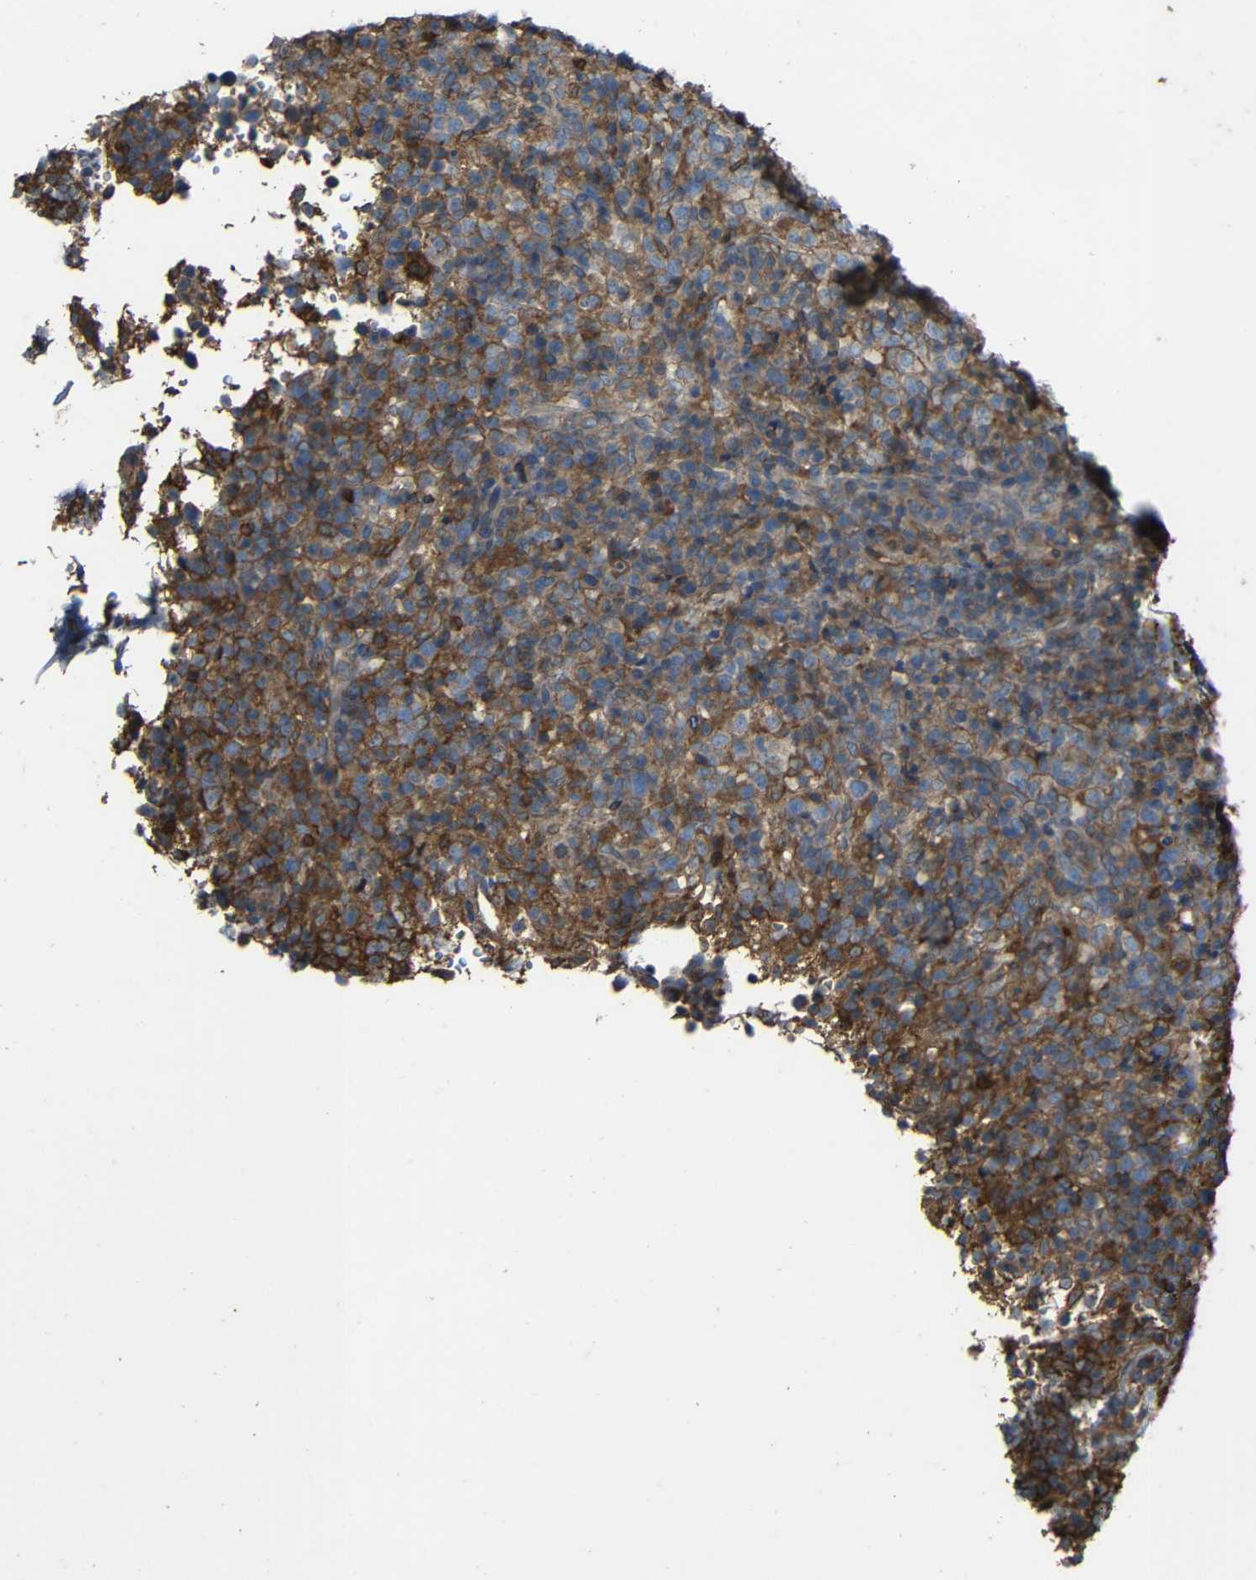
{"staining": {"intensity": "moderate", "quantity": ">75%", "location": "cytoplasmic/membranous"}, "tissue": "lymphoma", "cell_type": "Tumor cells", "image_type": "cancer", "snomed": [{"axis": "morphology", "description": "Malignant lymphoma, non-Hodgkin's type, High grade"}, {"axis": "topography", "description": "Lymph node"}], "caption": "Human high-grade malignant lymphoma, non-Hodgkin's type stained with a protein marker reveals moderate staining in tumor cells.", "gene": "TREM2", "patient": {"sex": "female", "age": 76}}